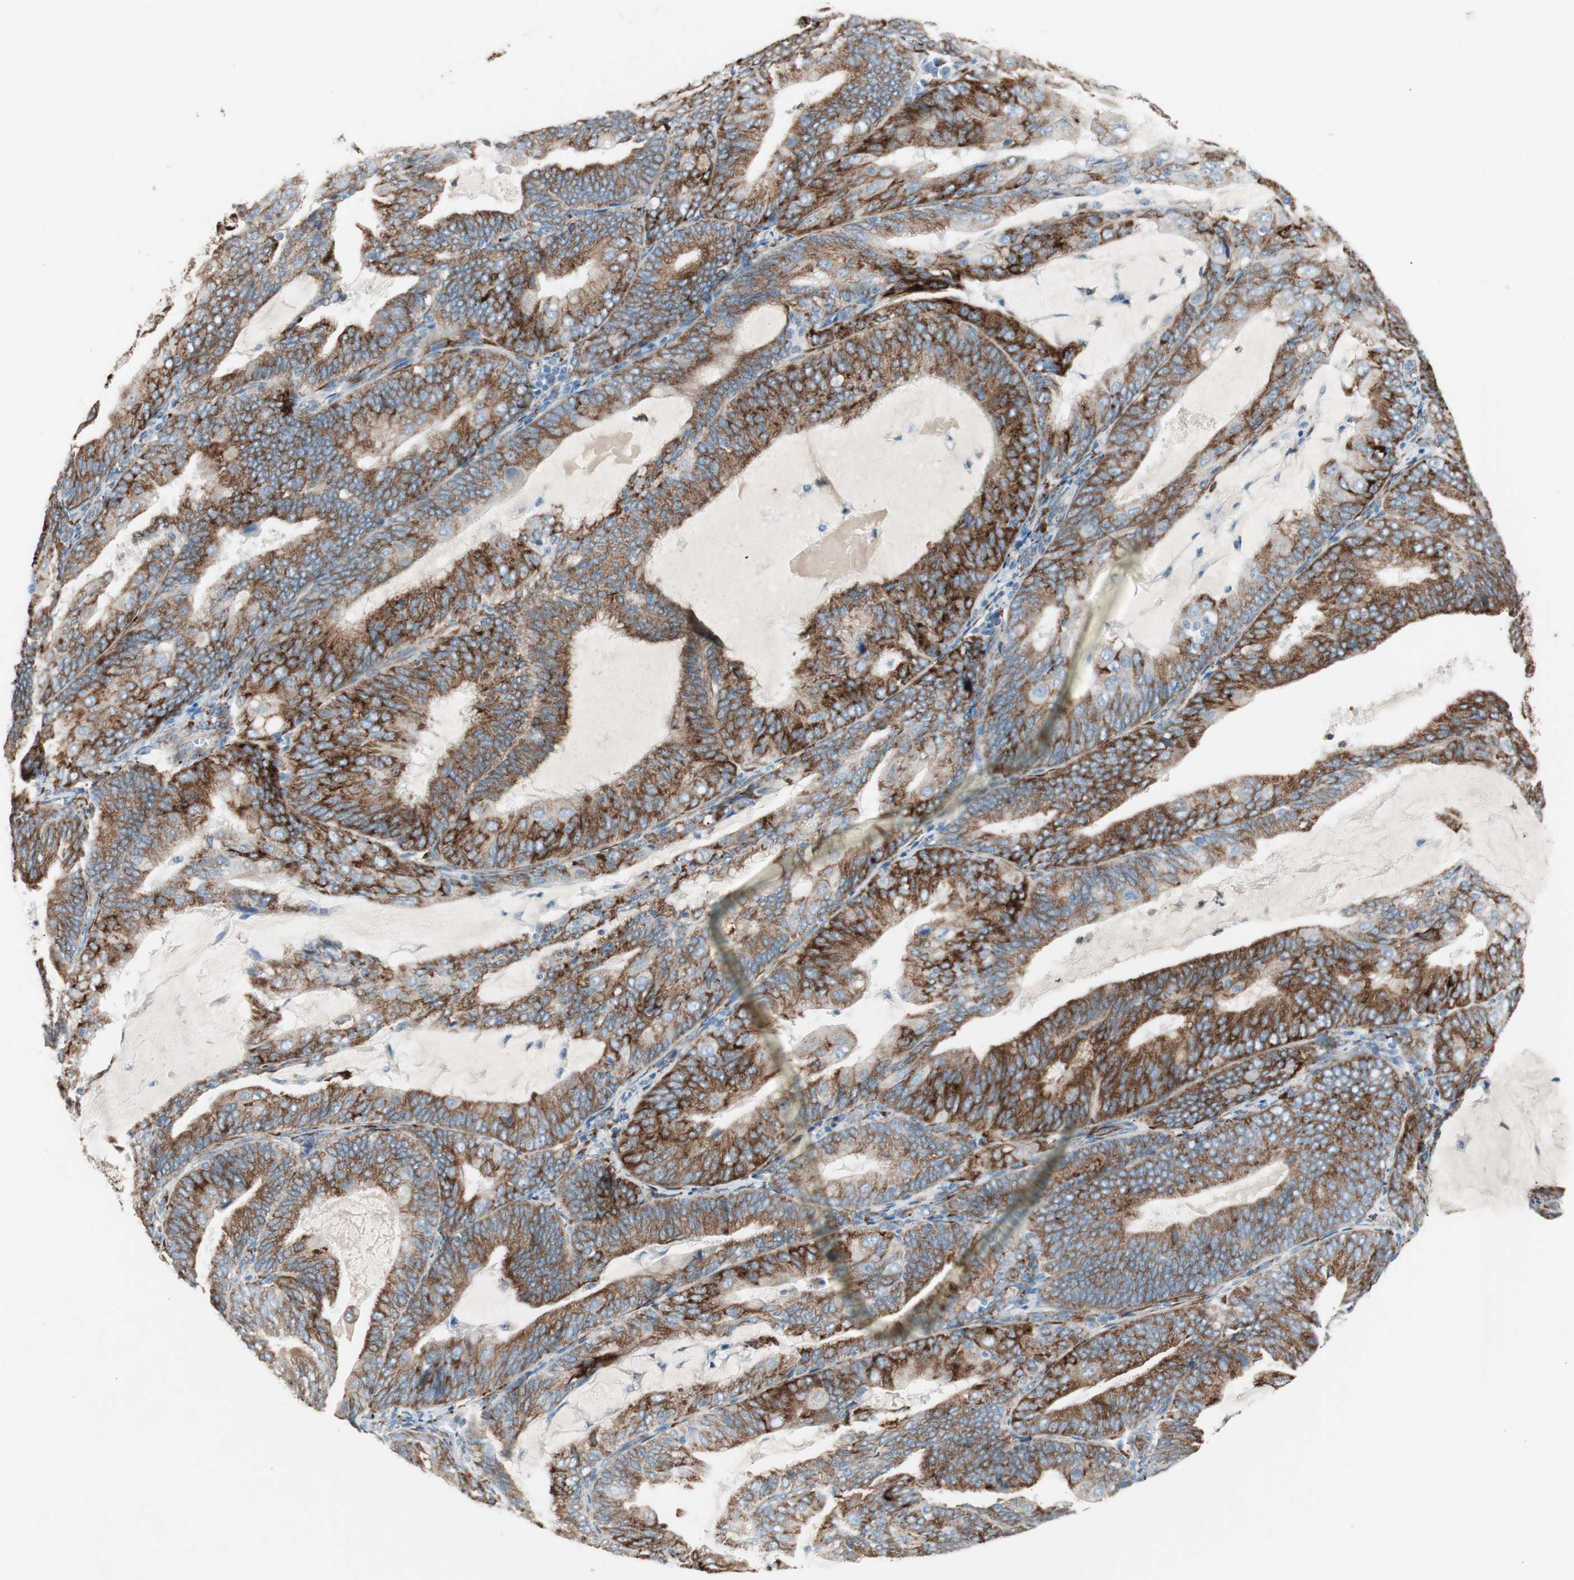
{"staining": {"intensity": "strong", "quantity": ">75%", "location": "cytoplasmic/membranous"}, "tissue": "endometrial cancer", "cell_type": "Tumor cells", "image_type": "cancer", "snomed": [{"axis": "morphology", "description": "Adenocarcinoma, NOS"}, {"axis": "topography", "description": "Endometrium"}], "caption": "Adenocarcinoma (endometrial) was stained to show a protein in brown. There is high levels of strong cytoplasmic/membranous positivity in about >75% of tumor cells. The staining was performed using DAB (3,3'-diaminobenzidine) to visualize the protein expression in brown, while the nuclei were stained in blue with hematoxylin (Magnification: 20x).", "gene": "P4HTM", "patient": {"sex": "female", "age": 81}}